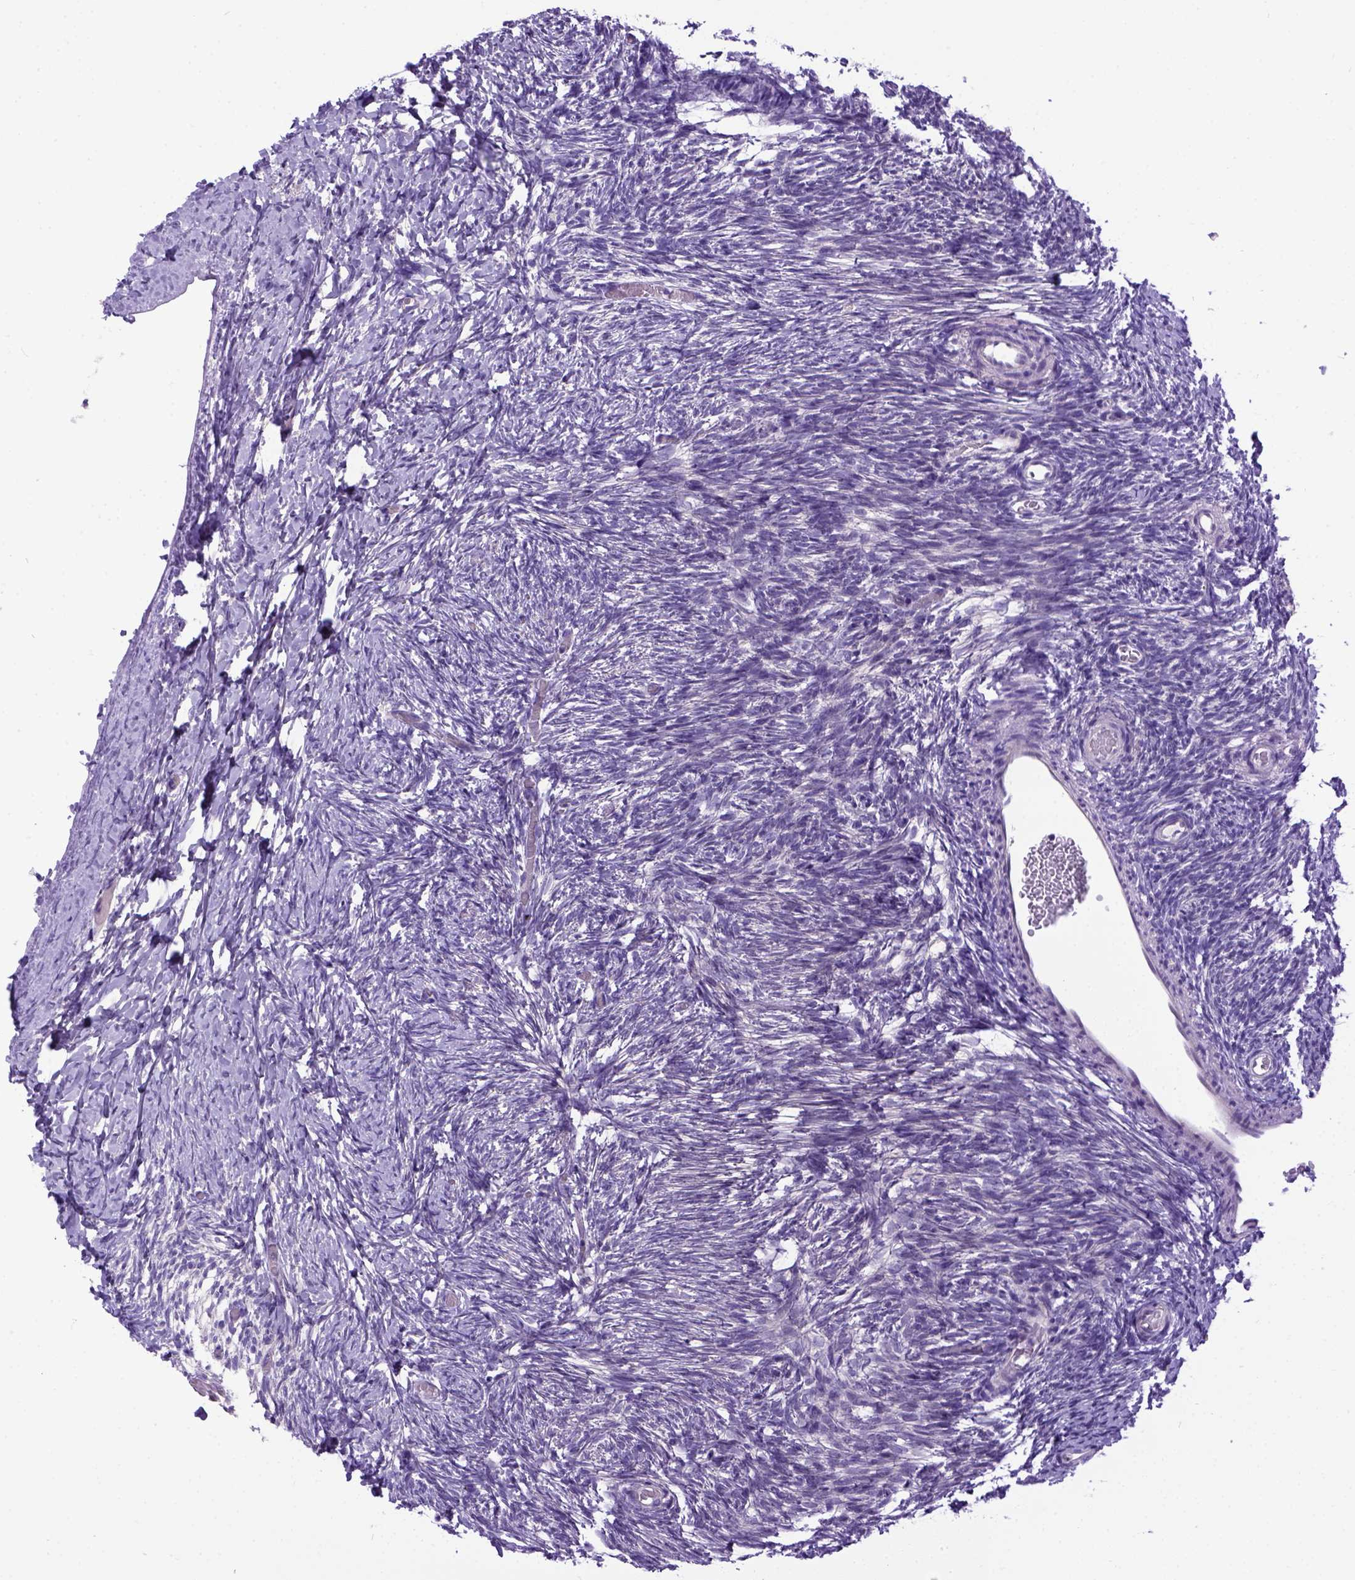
{"staining": {"intensity": "negative", "quantity": "none", "location": "none"}, "tissue": "ovary", "cell_type": "Follicle cells", "image_type": "normal", "snomed": [{"axis": "morphology", "description": "Normal tissue, NOS"}, {"axis": "topography", "description": "Ovary"}], "caption": "The immunohistochemistry photomicrograph has no significant expression in follicle cells of ovary.", "gene": "NEK5", "patient": {"sex": "female", "age": 39}}